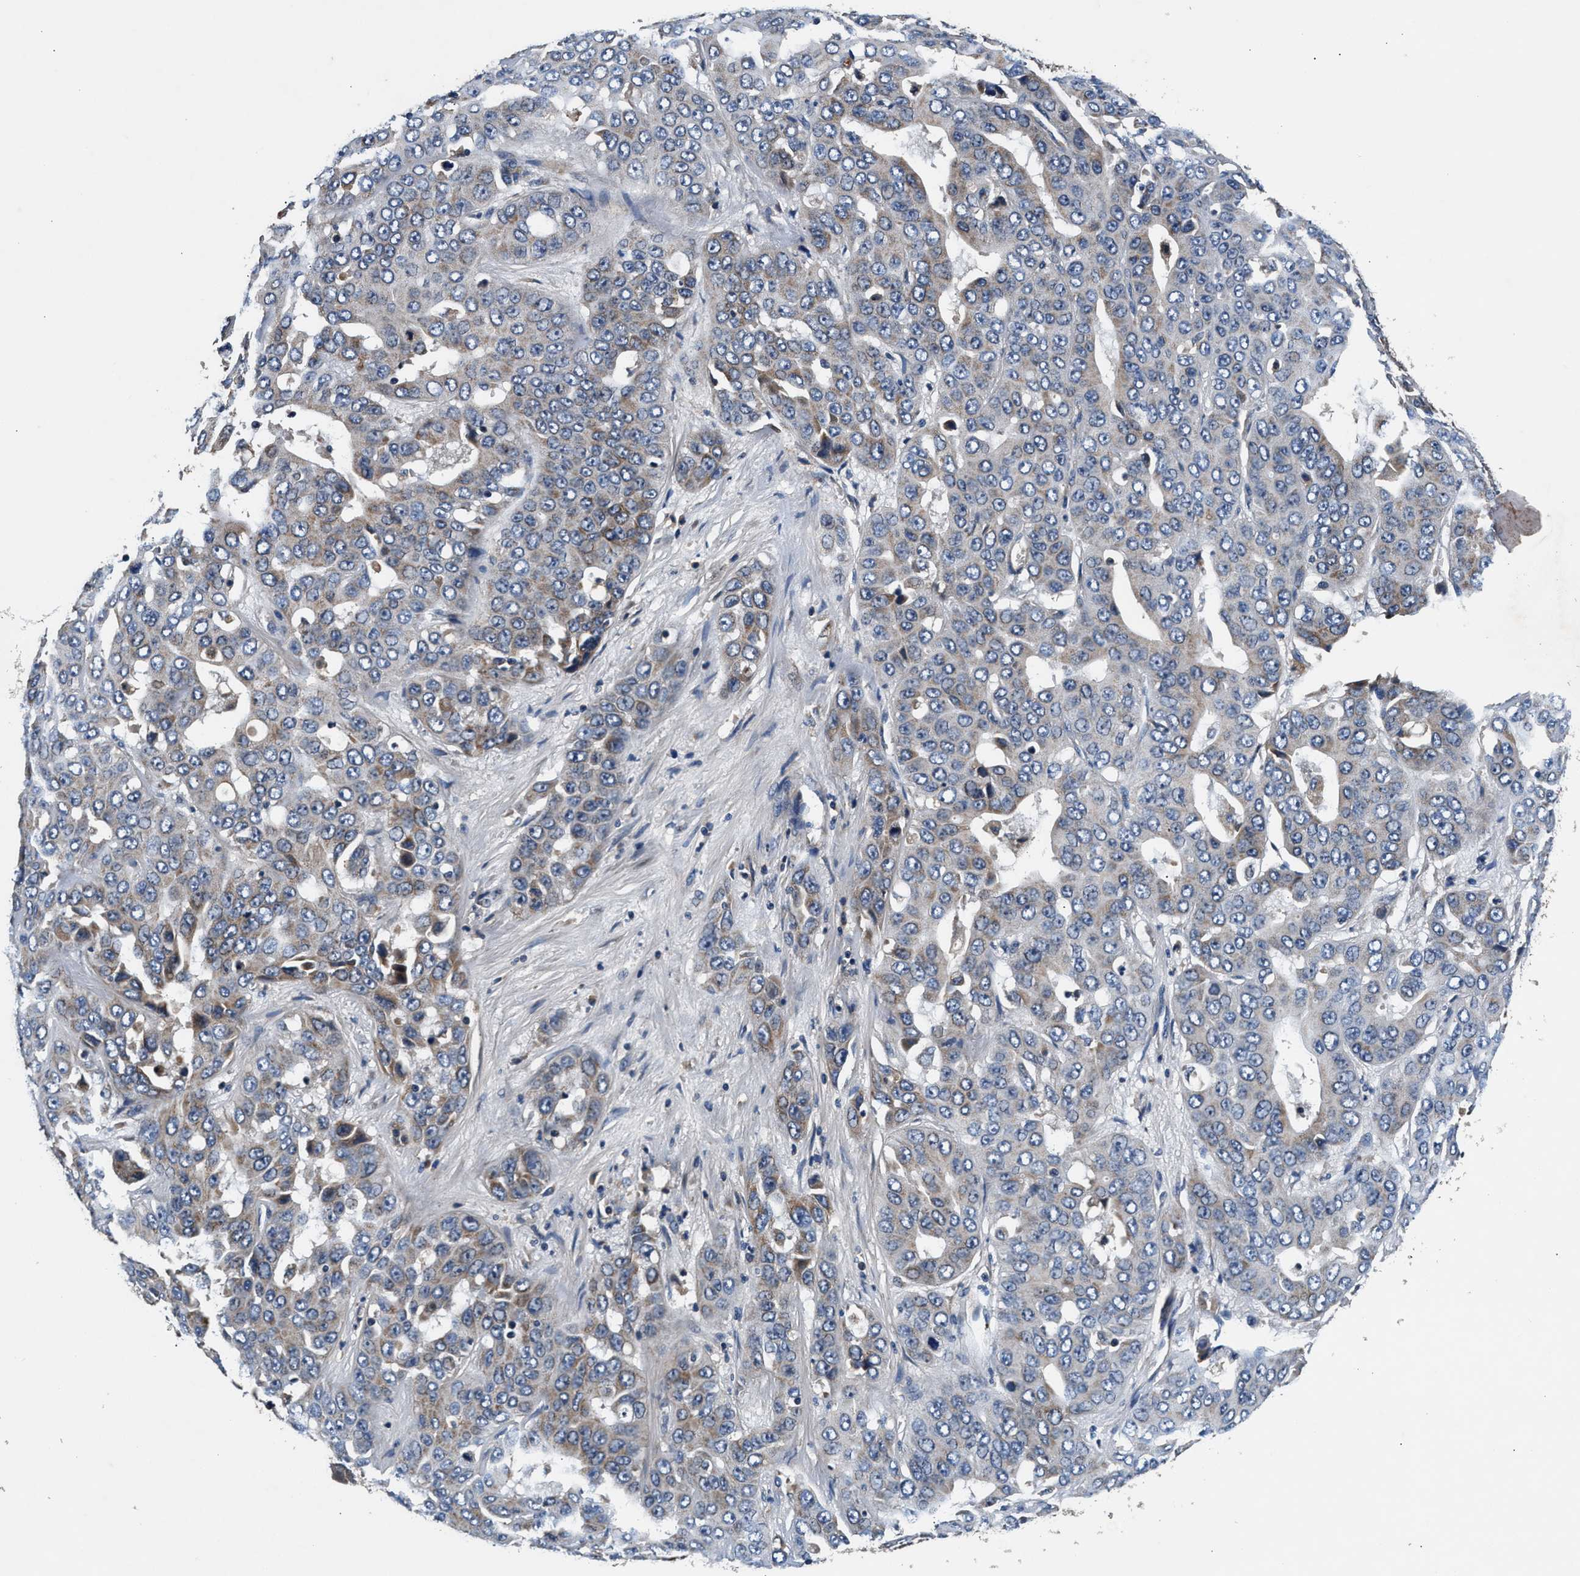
{"staining": {"intensity": "weak", "quantity": "<25%", "location": "cytoplasmic/membranous"}, "tissue": "liver cancer", "cell_type": "Tumor cells", "image_type": "cancer", "snomed": [{"axis": "morphology", "description": "Cholangiocarcinoma"}, {"axis": "topography", "description": "Liver"}], "caption": "DAB (3,3'-diaminobenzidine) immunohistochemical staining of liver cholangiocarcinoma shows no significant positivity in tumor cells. Brightfield microscopy of IHC stained with DAB (3,3'-diaminobenzidine) (brown) and hematoxylin (blue), captured at high magnification.", "gene": "IMMT", "patient": {"sex": "female", "age": 52}}